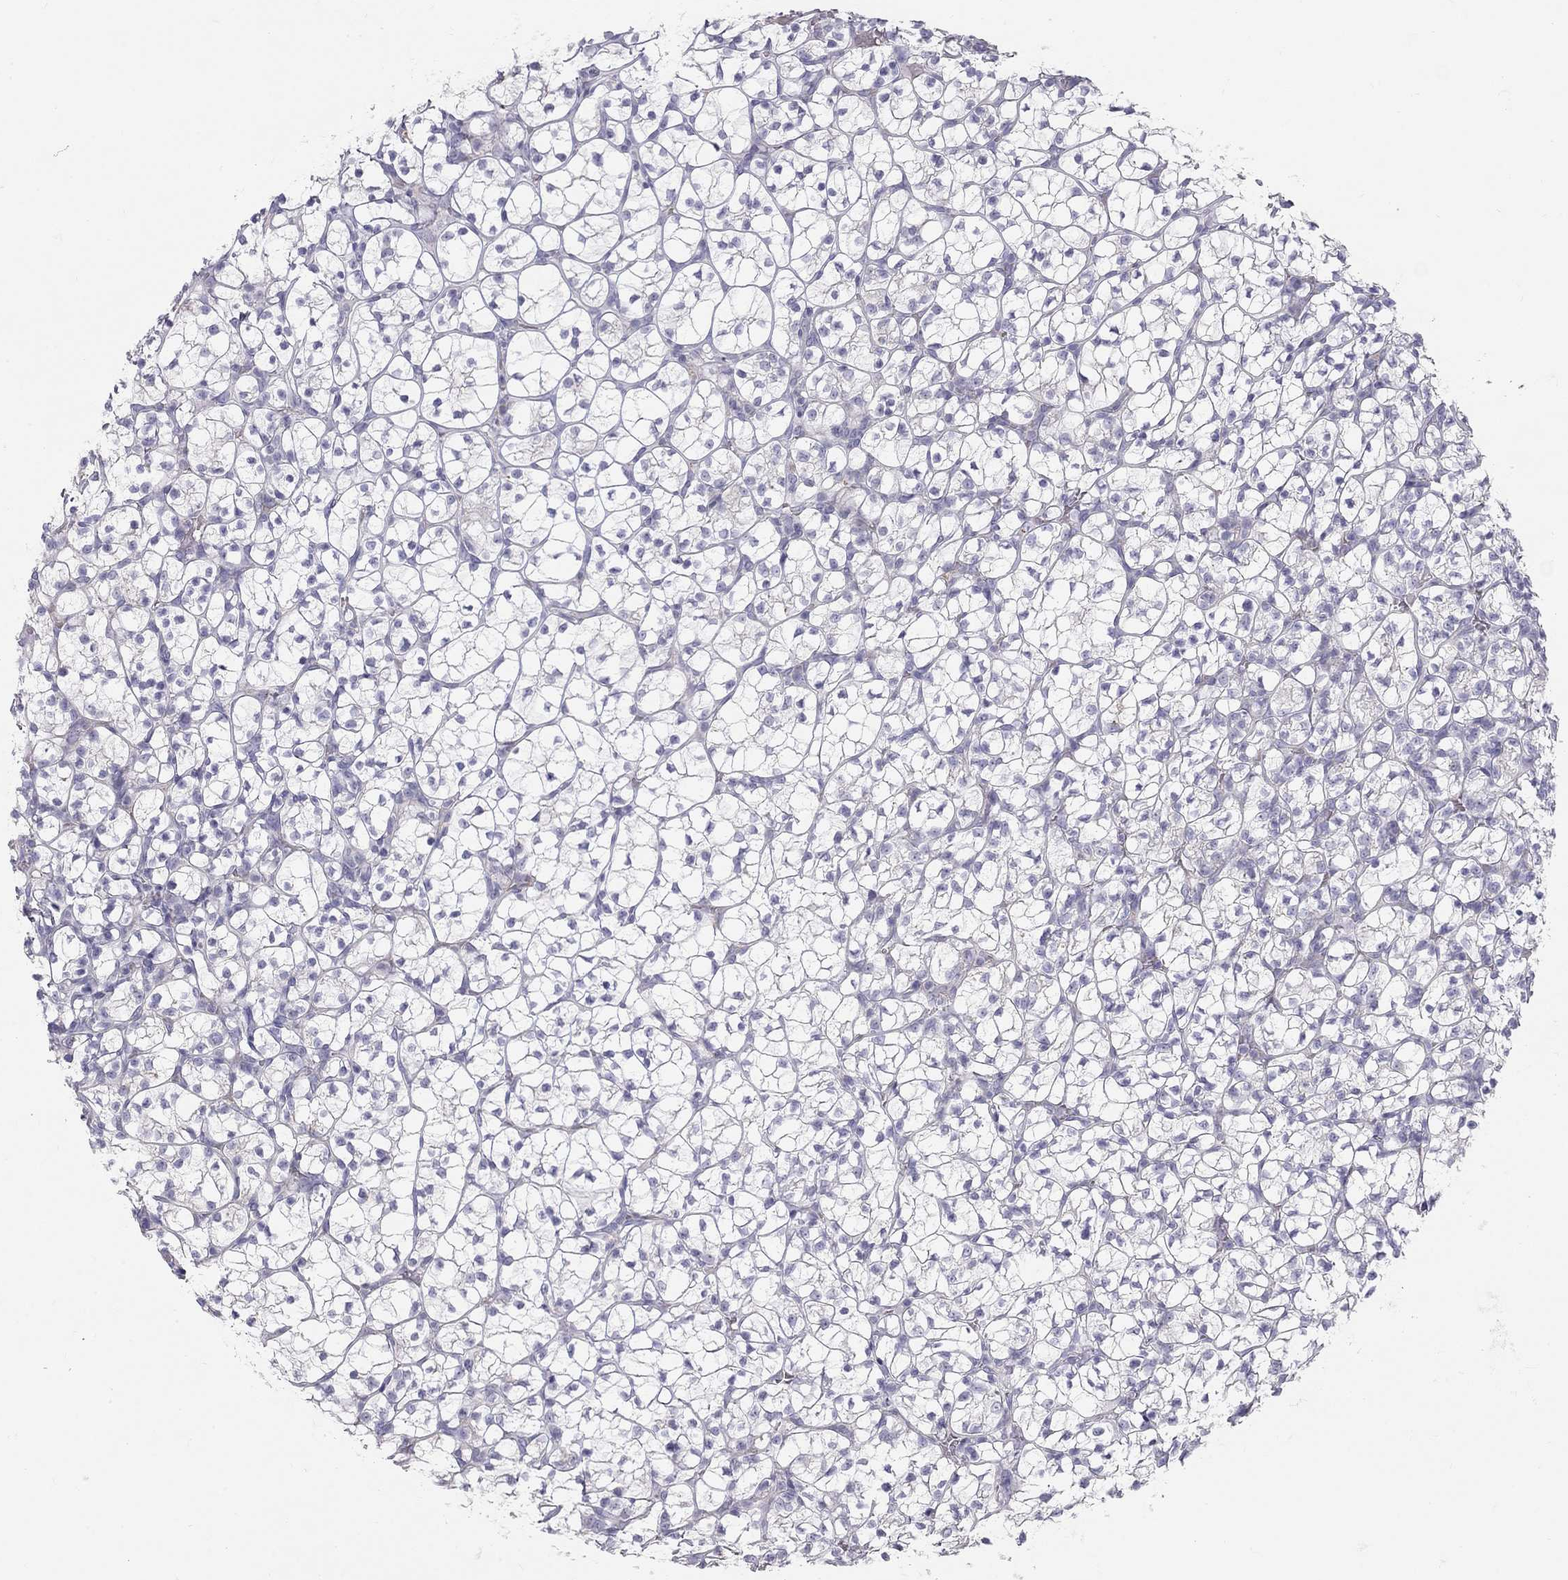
{"staining": {"intensity": "negative", "quantity": "none", "location": "none"}, "tissue": "renal cancer", "cell_type": "Tumor cells", "image_type": "cancer", "snomed": [{"axis": "morphology", "description": "Adenocarcinoma, NOS"}, {"axis": "topography", "description": "Kidney"}], "caption": "IHC micrograph of neoplastic tissue: human adenocarcinoma (renal) stained with DAB shows no significant protein staining in tumor cells.", "gene": "TDRD6", "patient": {"sex": "female", "age": 89}}